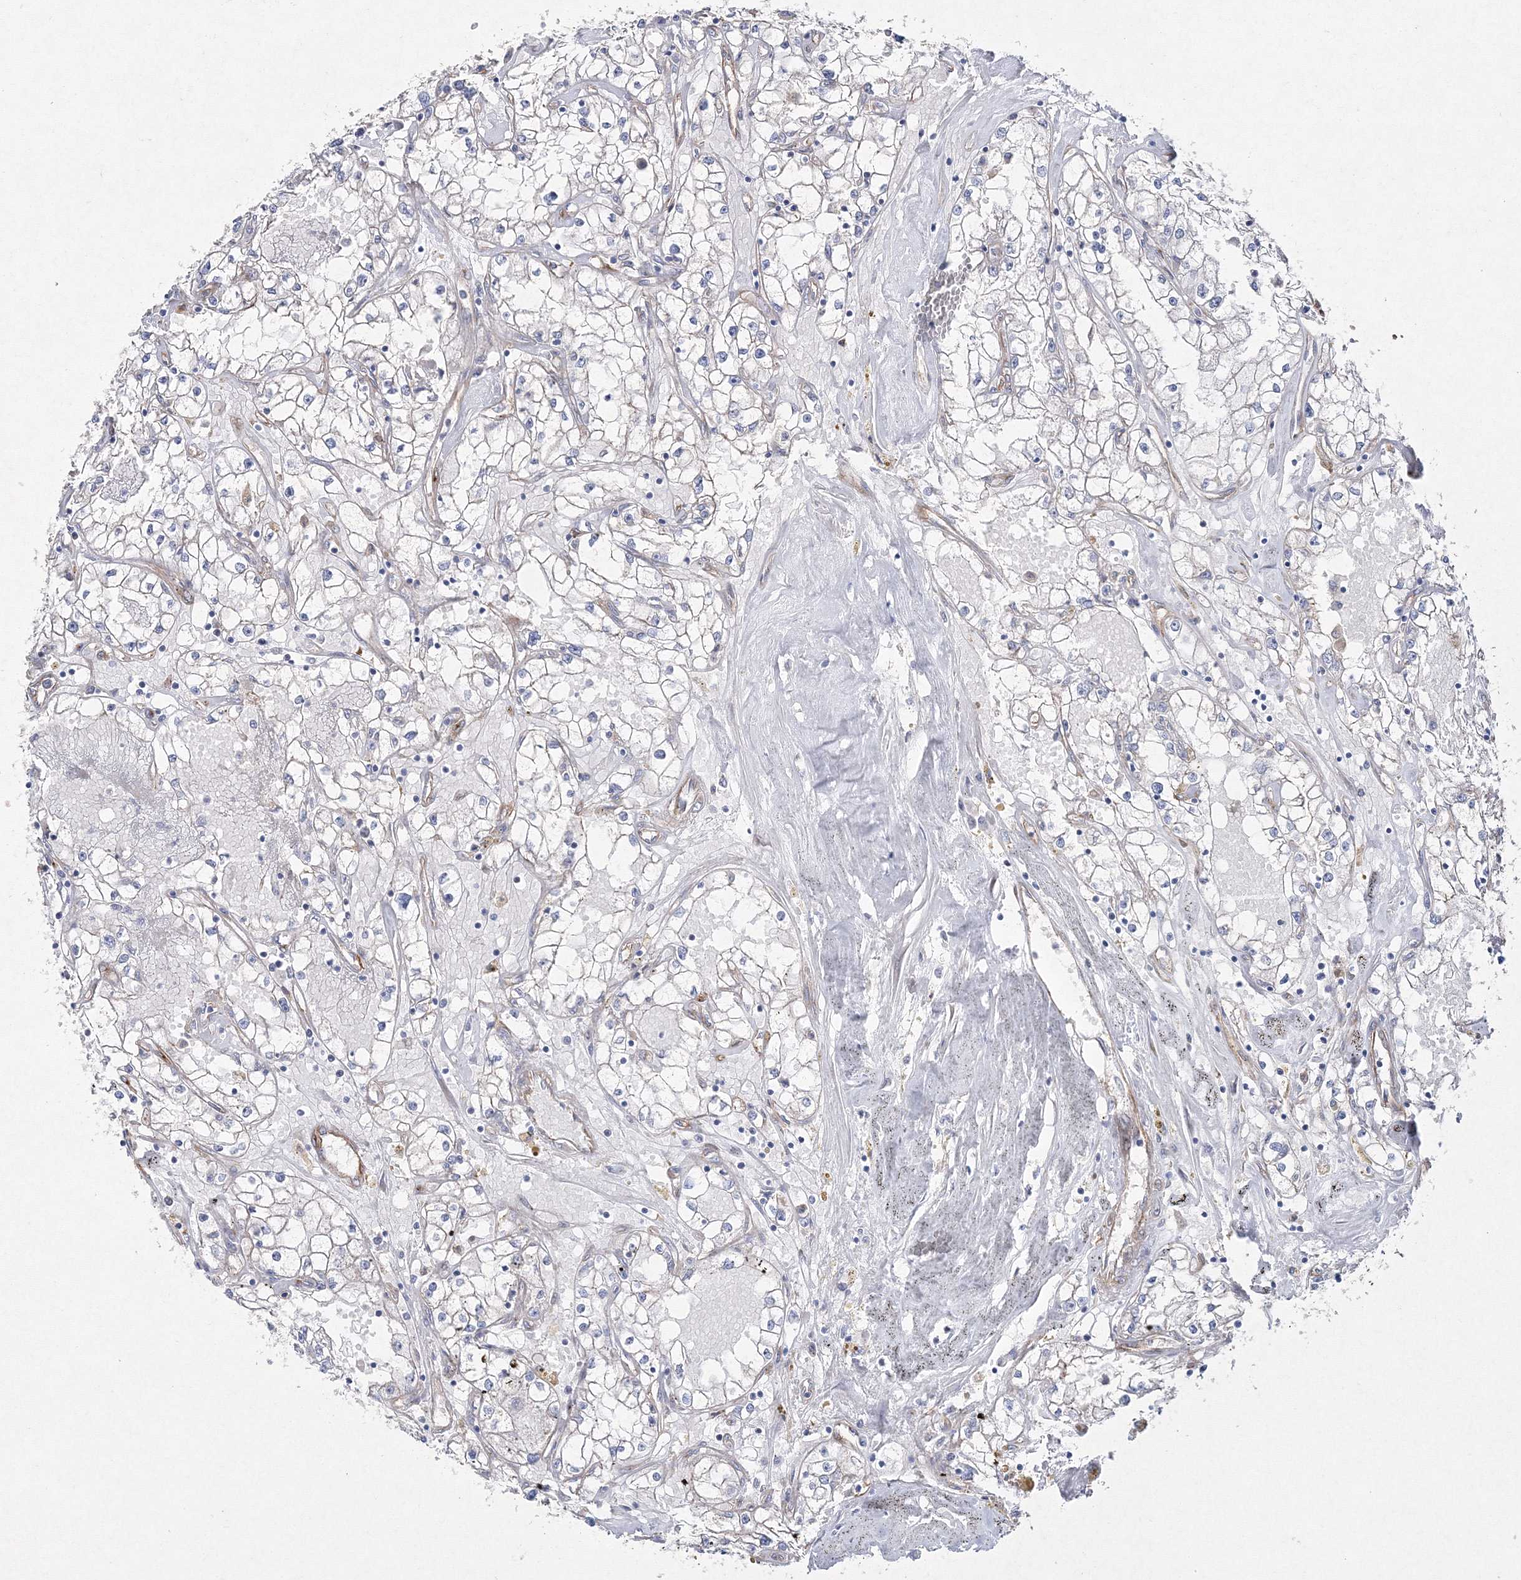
{"staining": {"intensity": "negative", "quantity": "none", "location": "none"}, "tissue": "renal cancer", "cell_type": "Tumor cells", "image_type": "cancer", "snomed": [{"axis": "morphology", "description": "Adenocarcinoma, NOS"}, {"axis": "topography", "description": "Kidney"}], "caption": "Micrograph shows no protein positivity in tumor cells of renal adenocarcinoma tissue.", "gene": "NAA40", "patient": {"sex": "male", "age": 56}}